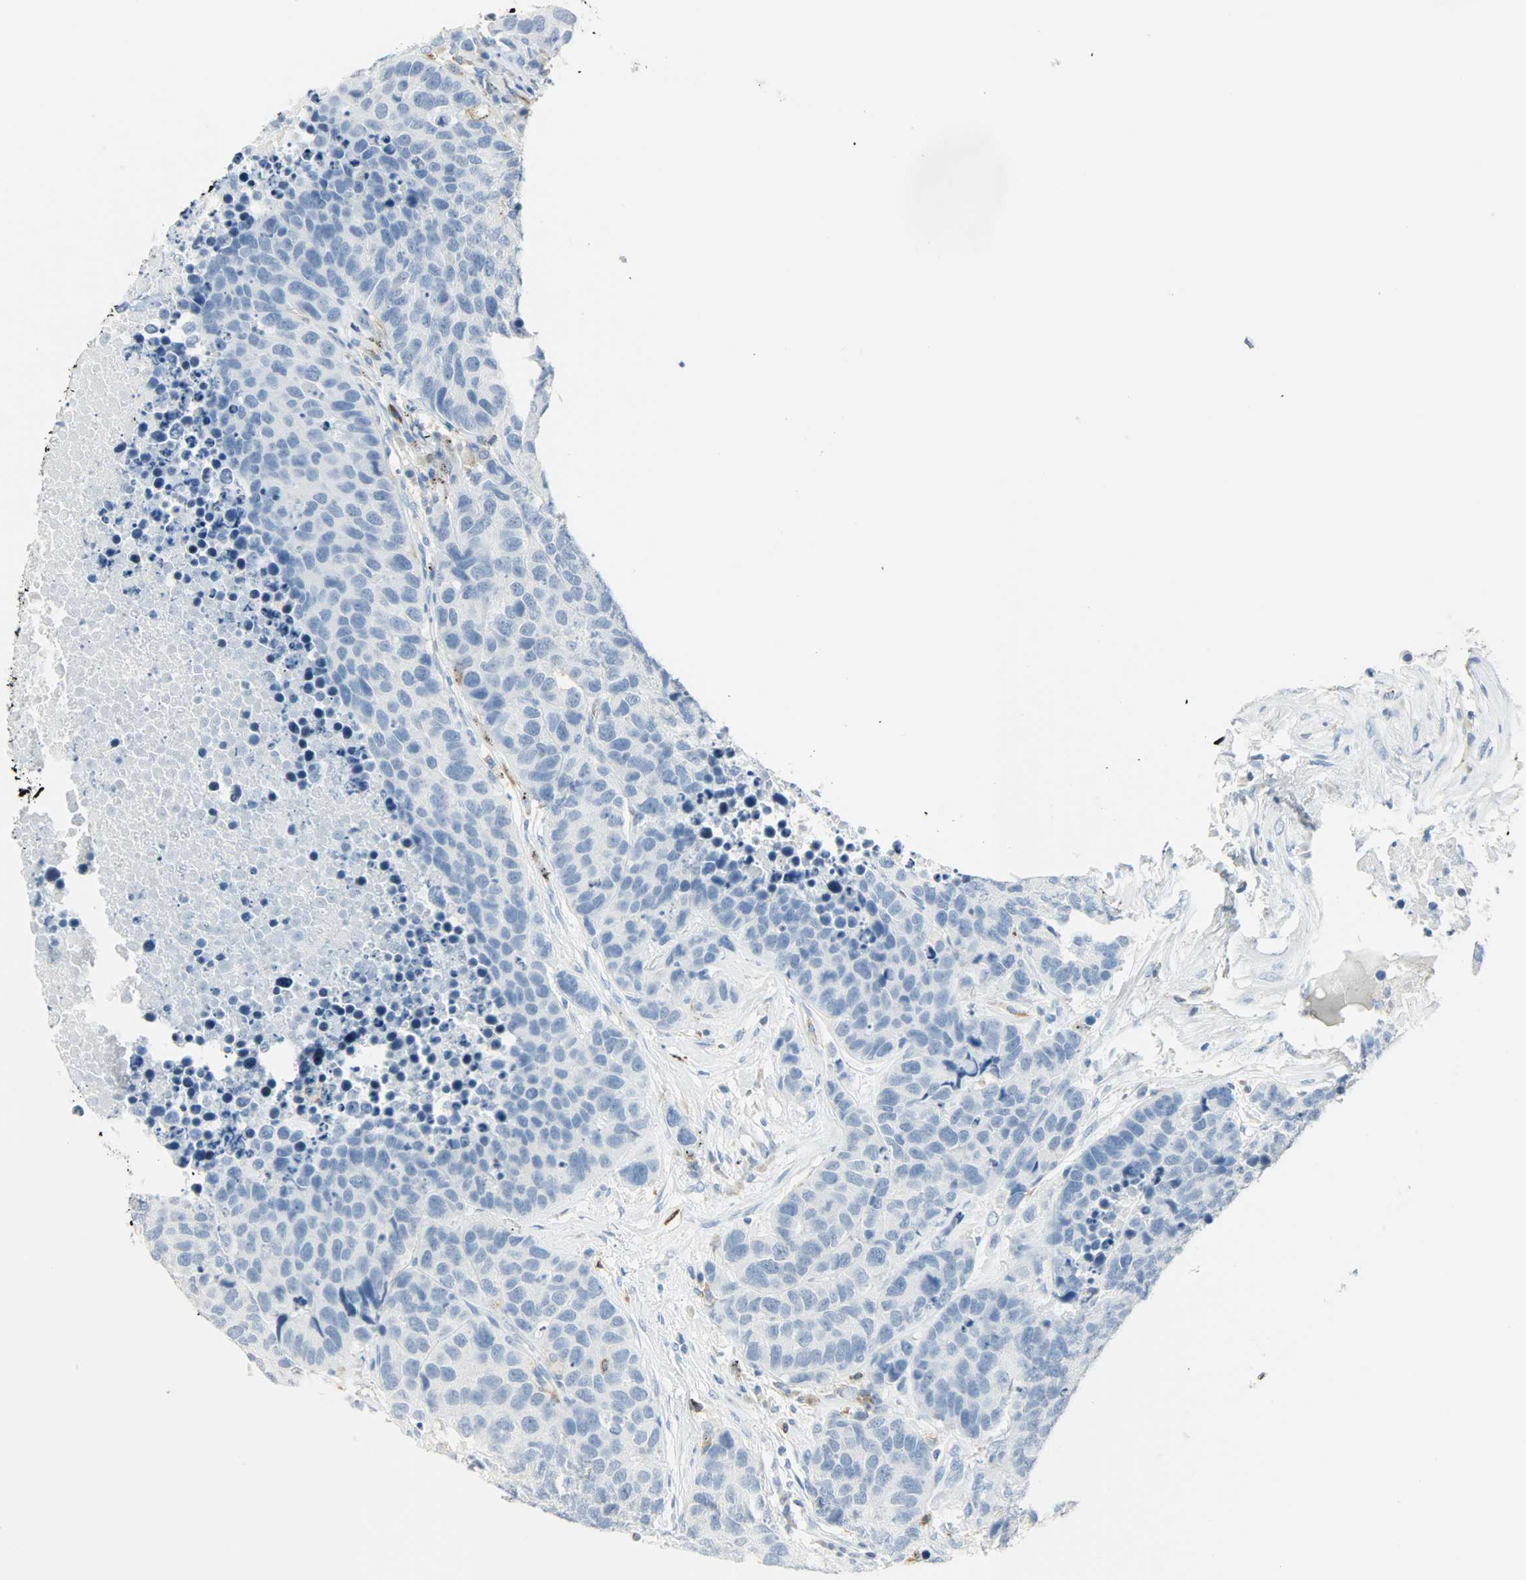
{"staining": {"intensity": "negative", "quantity": "none", "location": "none"}, "tissue": "carcinoid", "cell_type": "Tumor cells", "image_type": "cancer", "snomed": [{"axis": "morphology", "description": "Carcinoid, malignant, NOS"}, {"axis": "topography", "description": "Lung"}], "caption": "This is an immunohistochemistry (IHC) image of human carcinoid. There is no expression in tumor cells.", "gene": "PTPN6", "patient": {"sex": "male", "age": 60}}